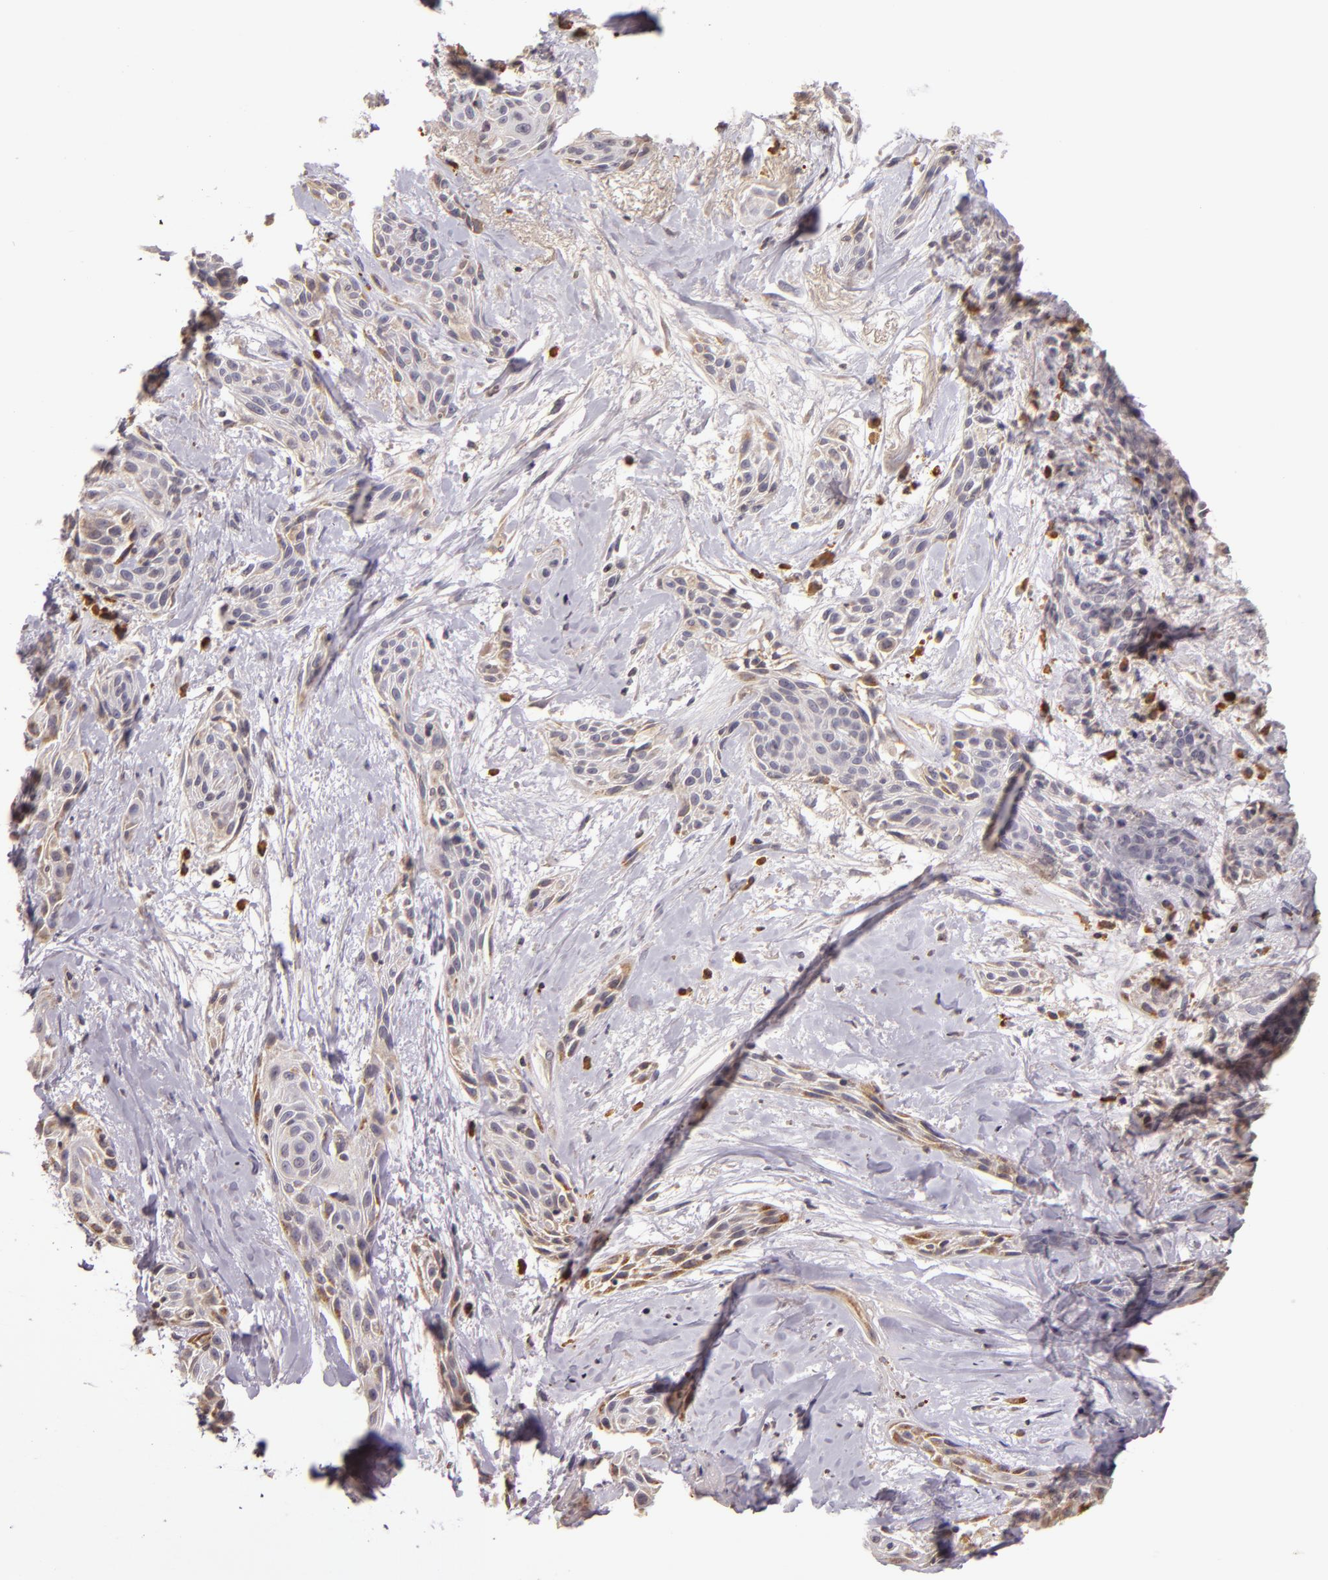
{"staining": {"intensity": "moderate", "quantity": ">75%", "location": "cytoplasmic/membranous"}, "tissue": "skin cancer", "cell_type": "Tumor cells", "image_type": "cancer", "snomed": [{"axis": "morphology", "description": "Squamous cell carcinoma, NOS"}, {"axis": "topography", "description": "Skin"}, {"axis": "topography", "description": "Anal"}], "caption": "Skin cancer (squamous cell carcinoma) stained with a brown dye shows moderate cytoplasmic/membranous positive positivity in about >75% of tumor cells.", "gene": "ABL1", "patient": {"sex": "male", "age": 64}}